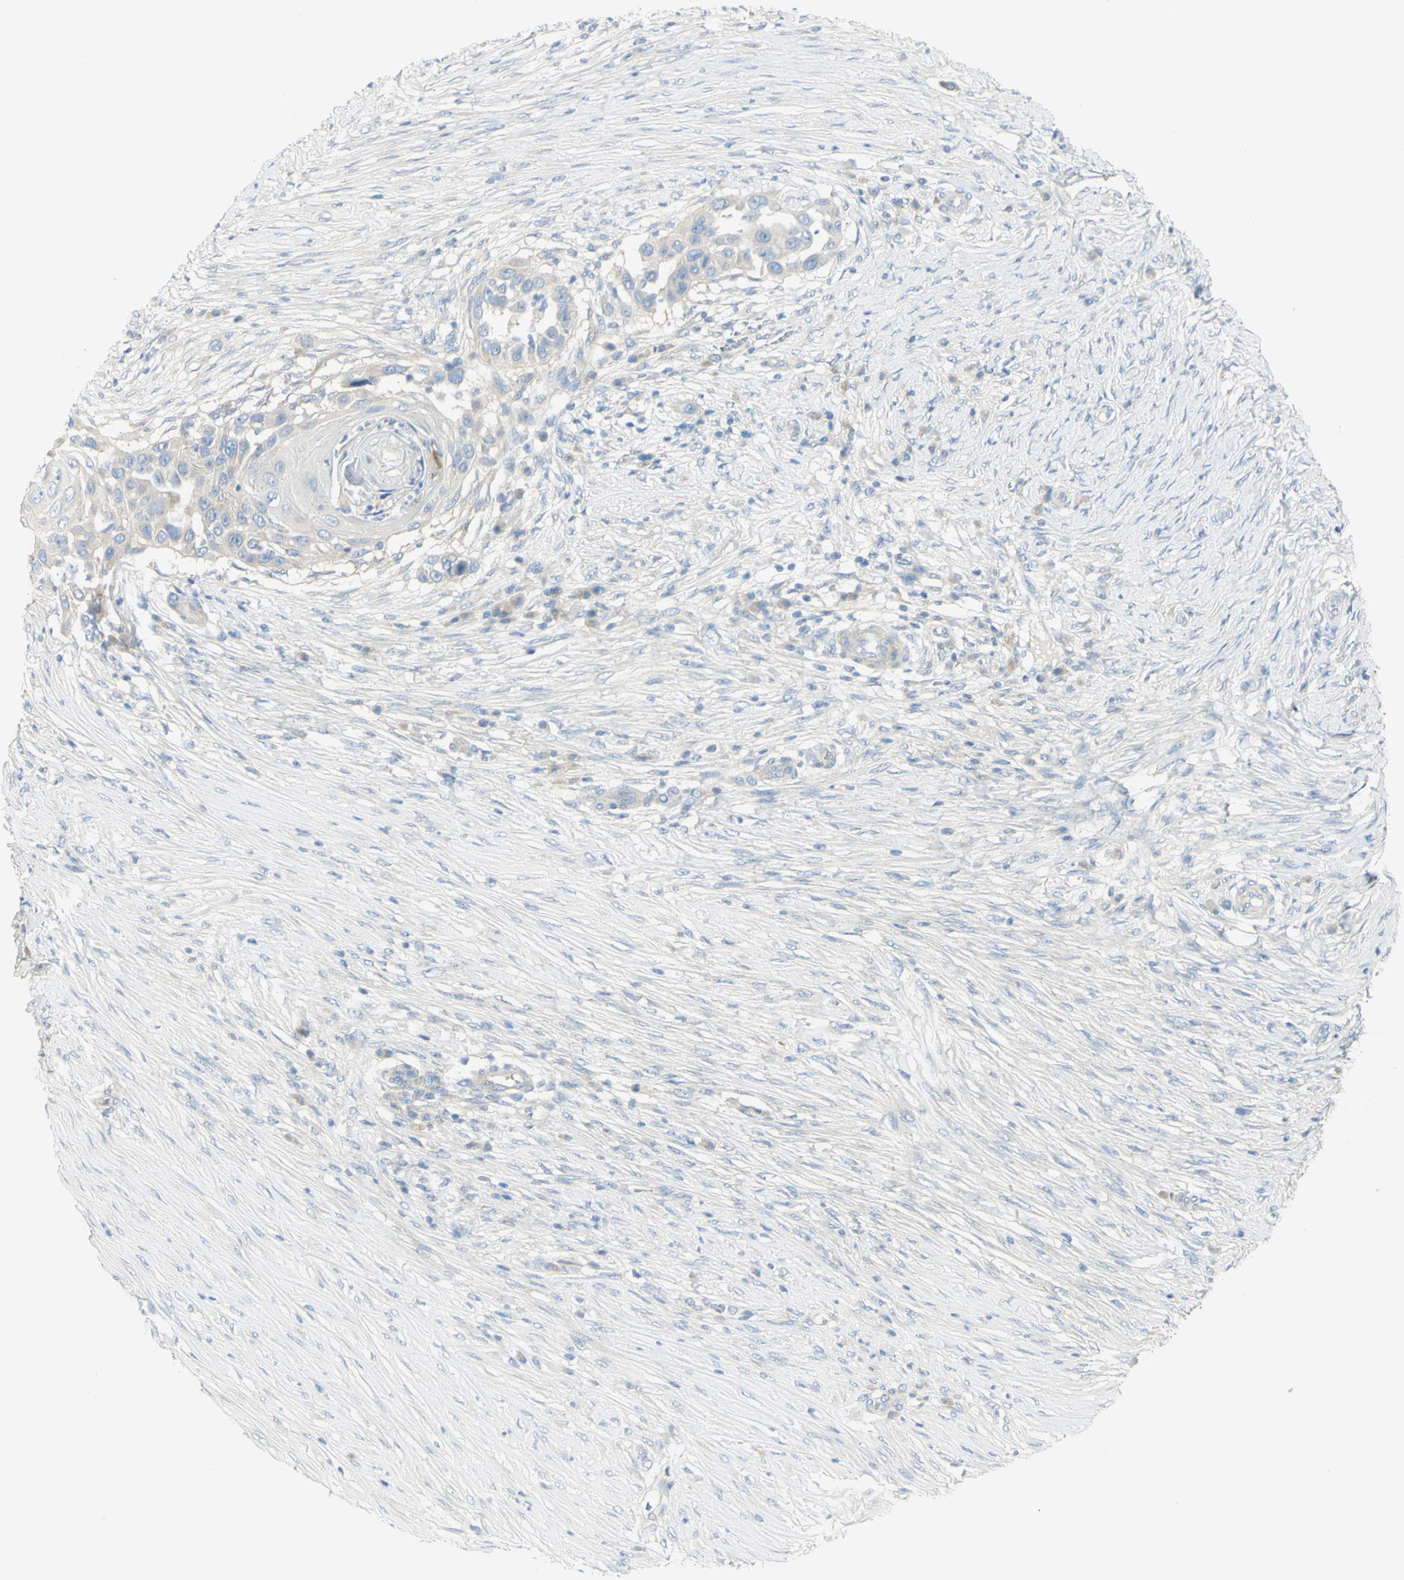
{"staining": {"intensity": "negative", "quantity": "none", "location": "none"}, "tissue": "skin cancer", "cell_type": "Tumor cells", "image_type": "cancer", "snomed": [{"axis": "morphology", "description": "Squamous cell carcinoma, NOS"}, {"axis": "topography", "description": "Skin"}], "caption": "This is an IHC micrograph of skin cancer (squamous cell carcinoma). There is no staining in tumor cells.", "gene": "GCNT3", "patient": {"sex": "female", "age": 44}}